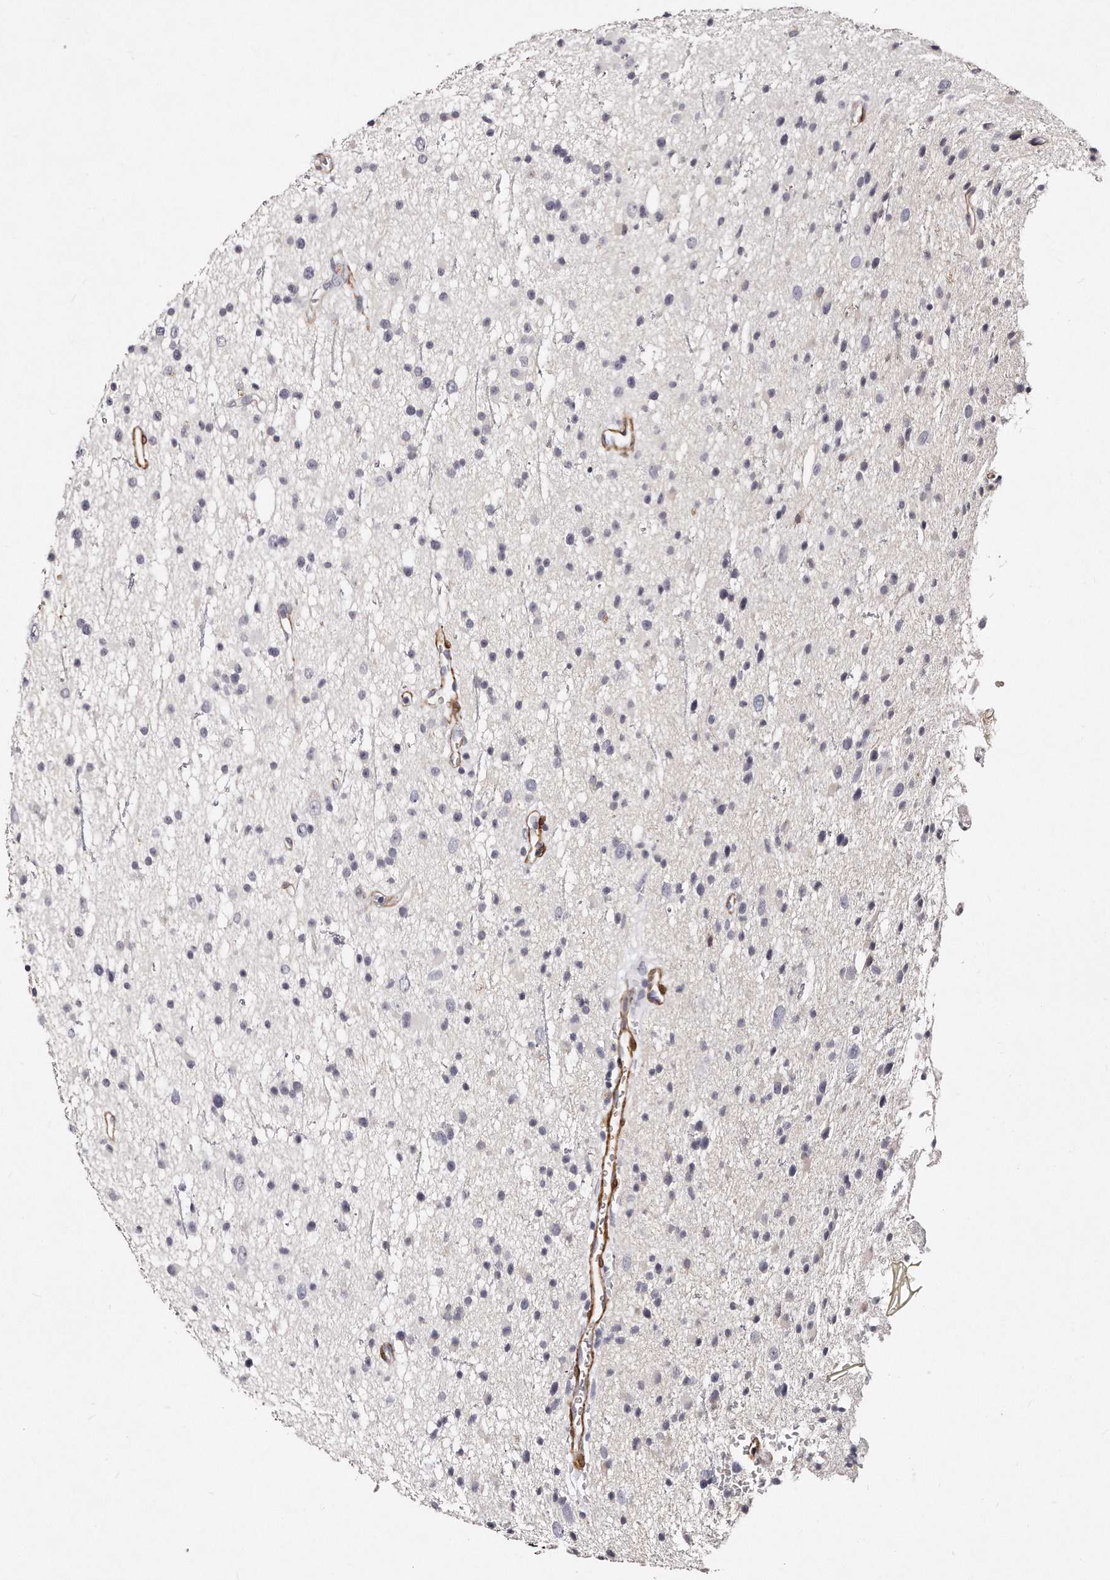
{"staining": {"intensity": "negative", "quantity": "none", "location": "none"}, "tissue": "glioma", "cell_type": "Tumor cells", "image_type": "cancer", "snomed": [{"axis": "morphology", "description": "Glioma, malignant, Low grade"}, {"axis": "topography", "description": "Cerebral cortex"}], "caption": "Image shows no protein expression in tumor cells of malignant glioma (low-grade) tissue.", "gene": "LMOD1", "patient": {"sex": "female", "age": 39}}